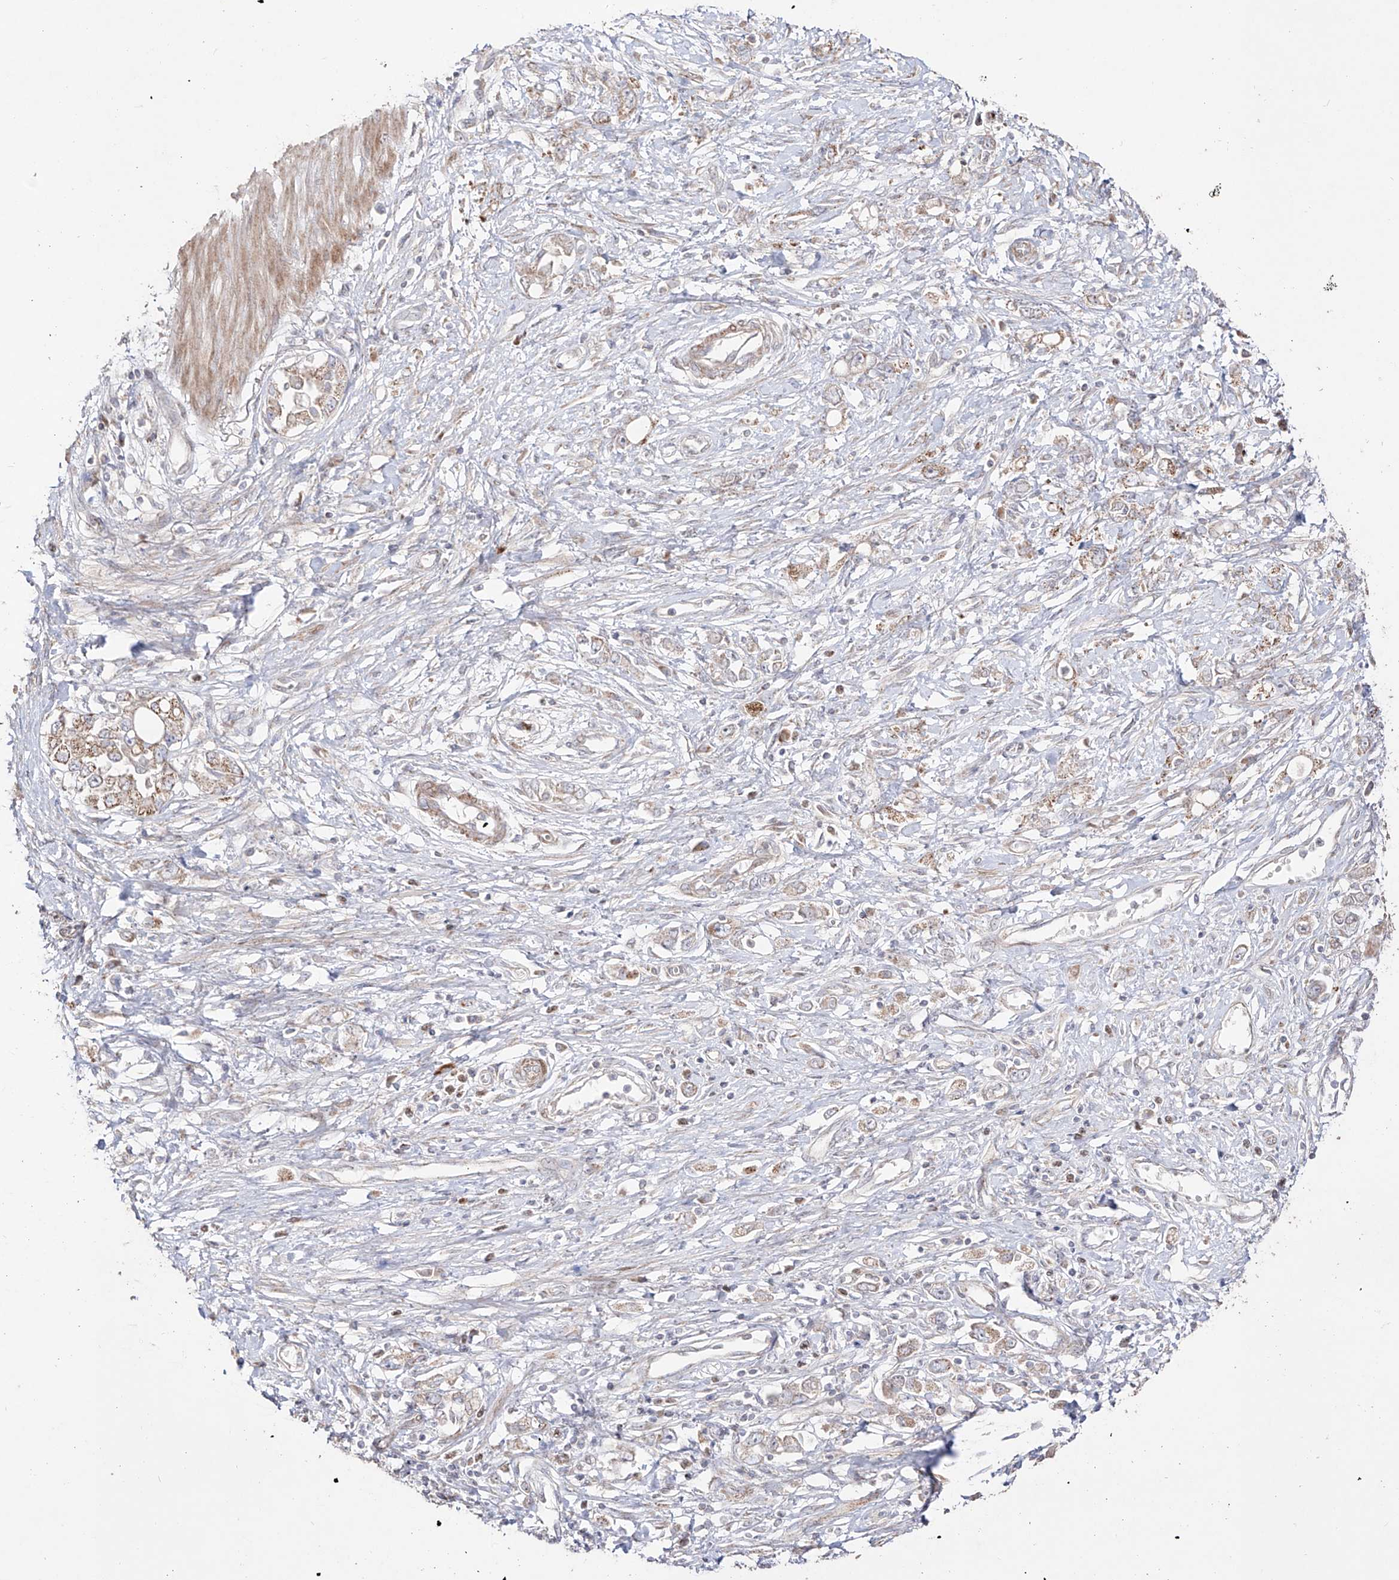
{"staining": {"intensity": "weak", "quantity": "<25%", "location": "cytoplasmic/membranous"}, "tissue": "stomach cancer", "cell_type": "Tumor cells", "image_type": "cancer", "snomed": [{"axis": "morphology", "description": "Adenocarcinoma, NOS"}, {"axis": "topography", "description": "Stomach"}], "caption": "The micrograph exhibits no staining of tumor cells in stomach cancer. Nuclei are stained in blue.", "gene": "YKT6", "patient": {"sex": "female", "age": 76}}